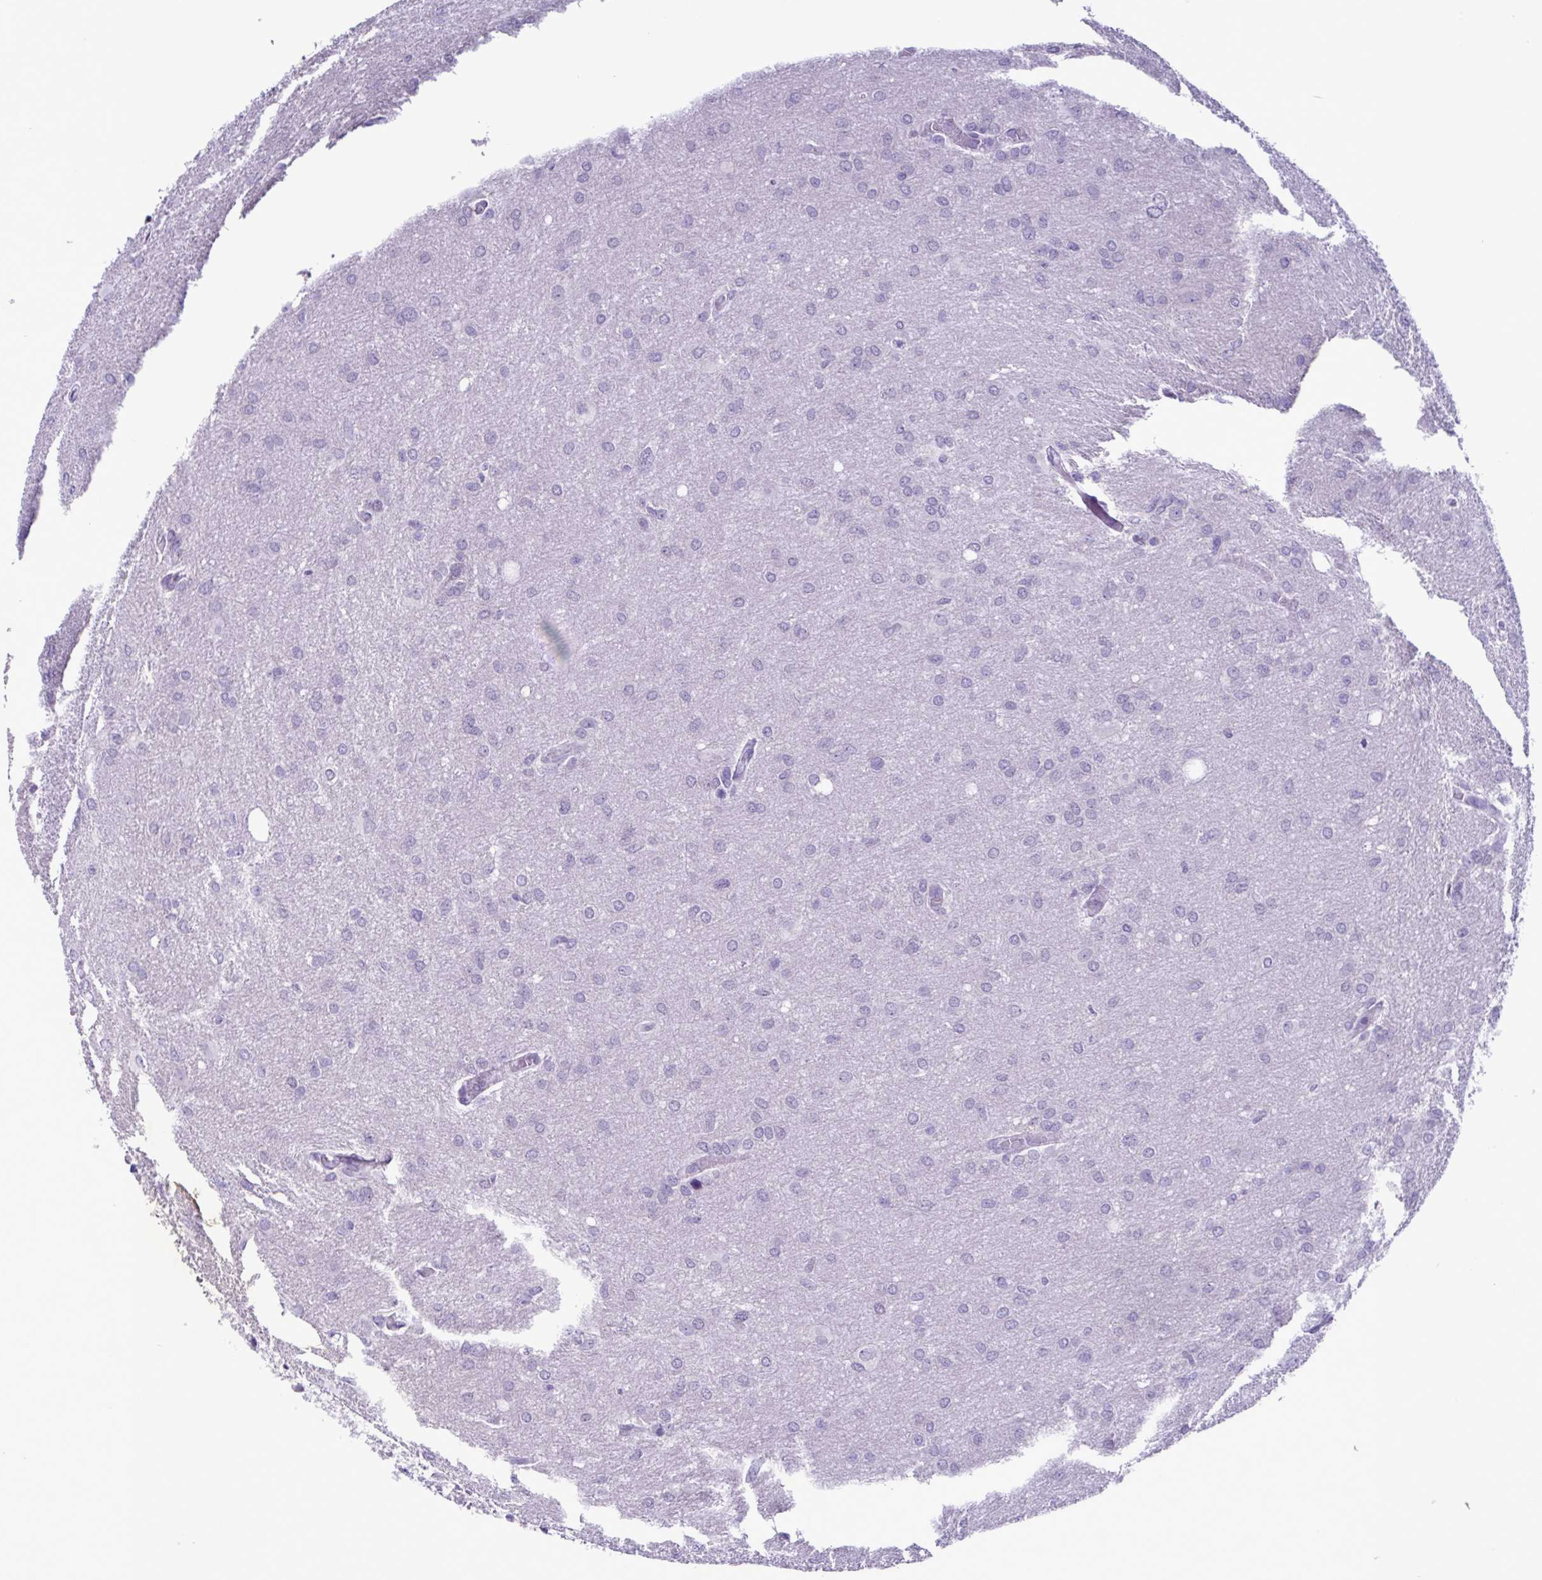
{"staining": {"intensity": "negative", "quantity": "none", "location": "none"}, "tissue": "glioma", "cell_type": "Tumor cells", "image_type": "cancer", "snomed": [{"axis": "morphology", "description": "Glioma, malignant, High grade"}, {"axis": "topography", "description": "Brain"}], "caption": "The image demonstrates no significant expression in tumor cells of glioma.", "gene": "INAFM1", "patient": {"sex": "male", "age": 53}}